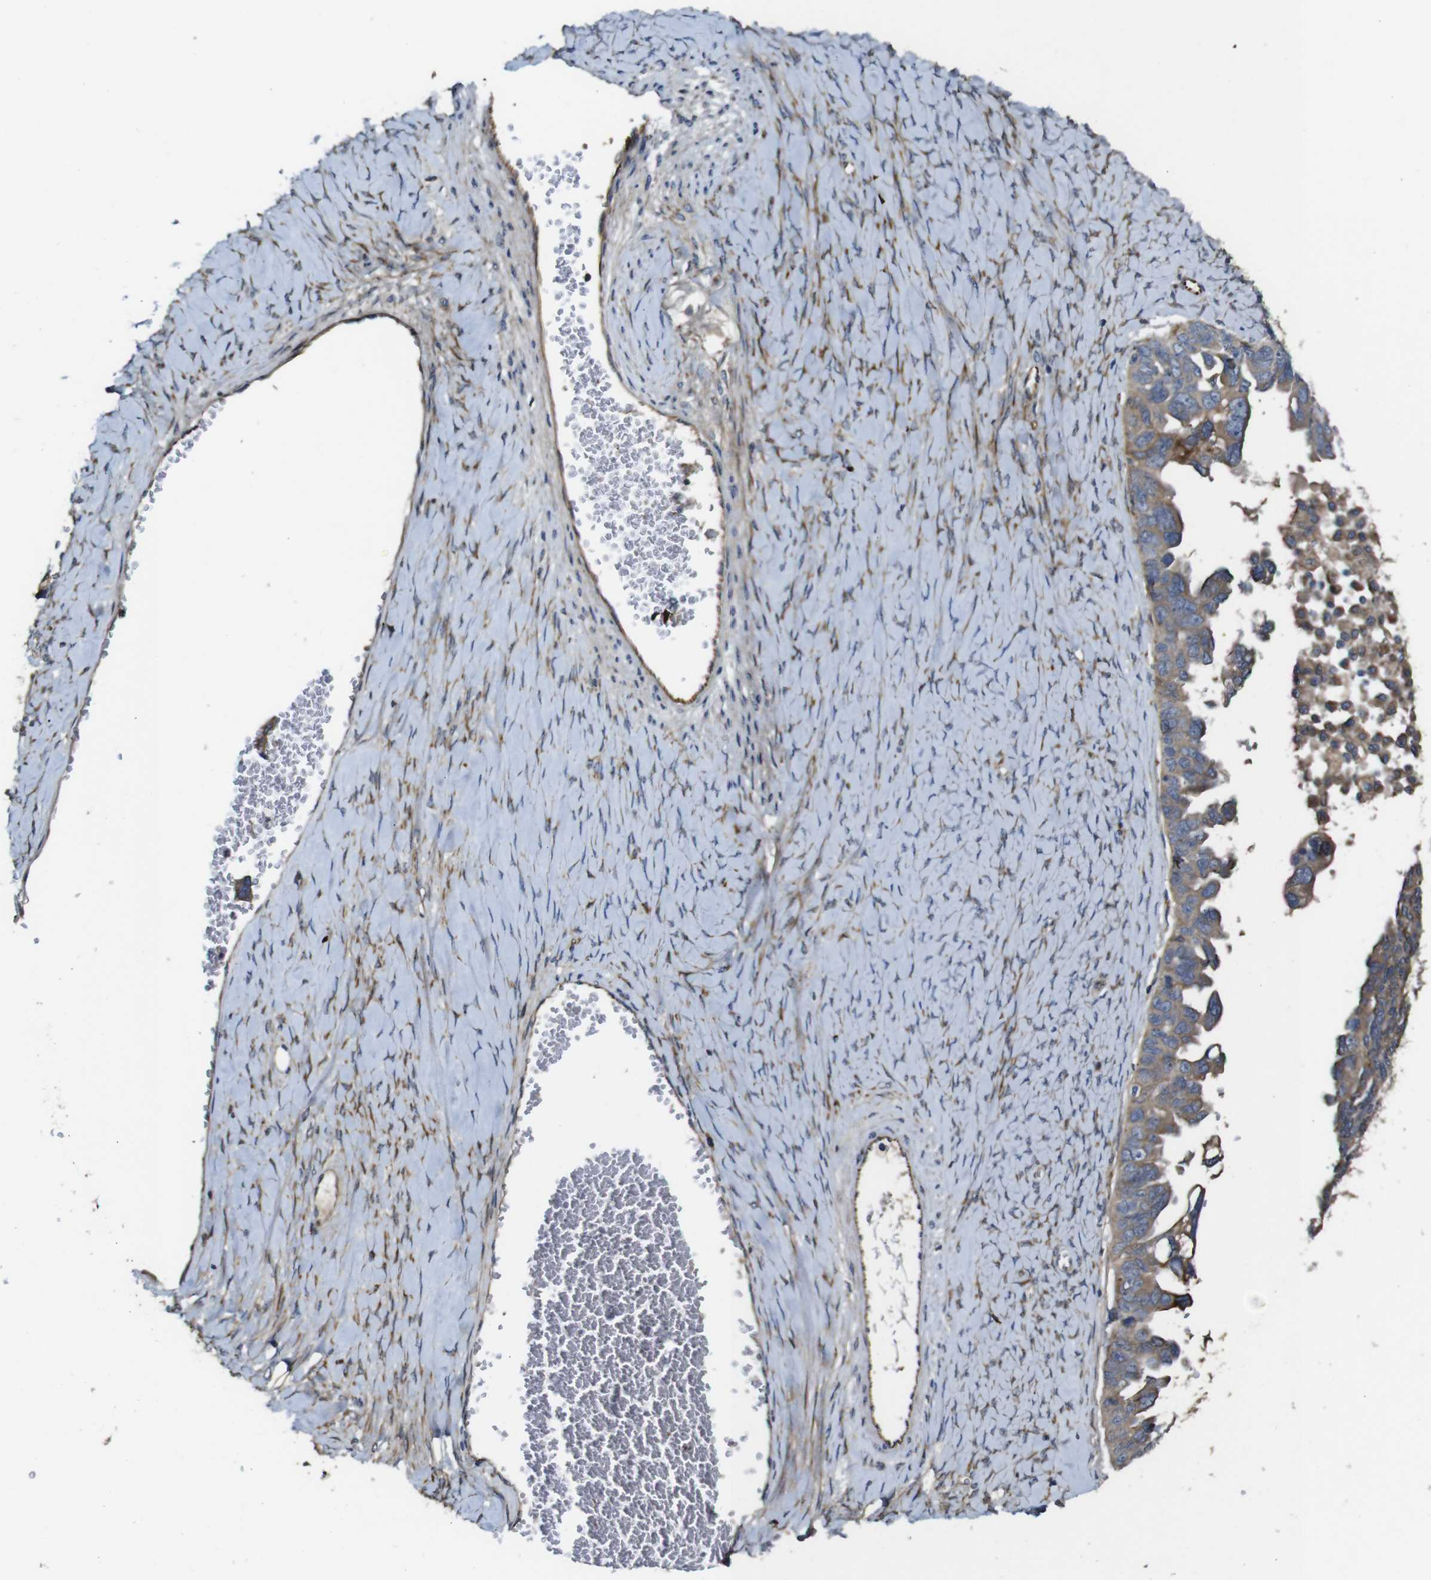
{"staining": {"intensity": "moderate", "quantity": ">75%", "location": "cytoplasmic/membranous"}, "tissue": "ovarian cancer", "cell_type": "Tumor cells", "image_type": "cancer", "snomed": [{"axis": "morphology", "description": "Cystadenocarcinoma, serous, NOS"}, {"axis": "topography", "description": "Ovary"}], "caption": "Immunohistochemistry (IHC) photomicrograph of human ovarian serous cystadenocarcinoma stained for a protein (brown), which demonstrates medium levels of moderate cytoplasmic/membranous positivity in about >75% of tumor cells.", "gene": "UBE2G2", "patient": {"sex": "female", "age": 79}}